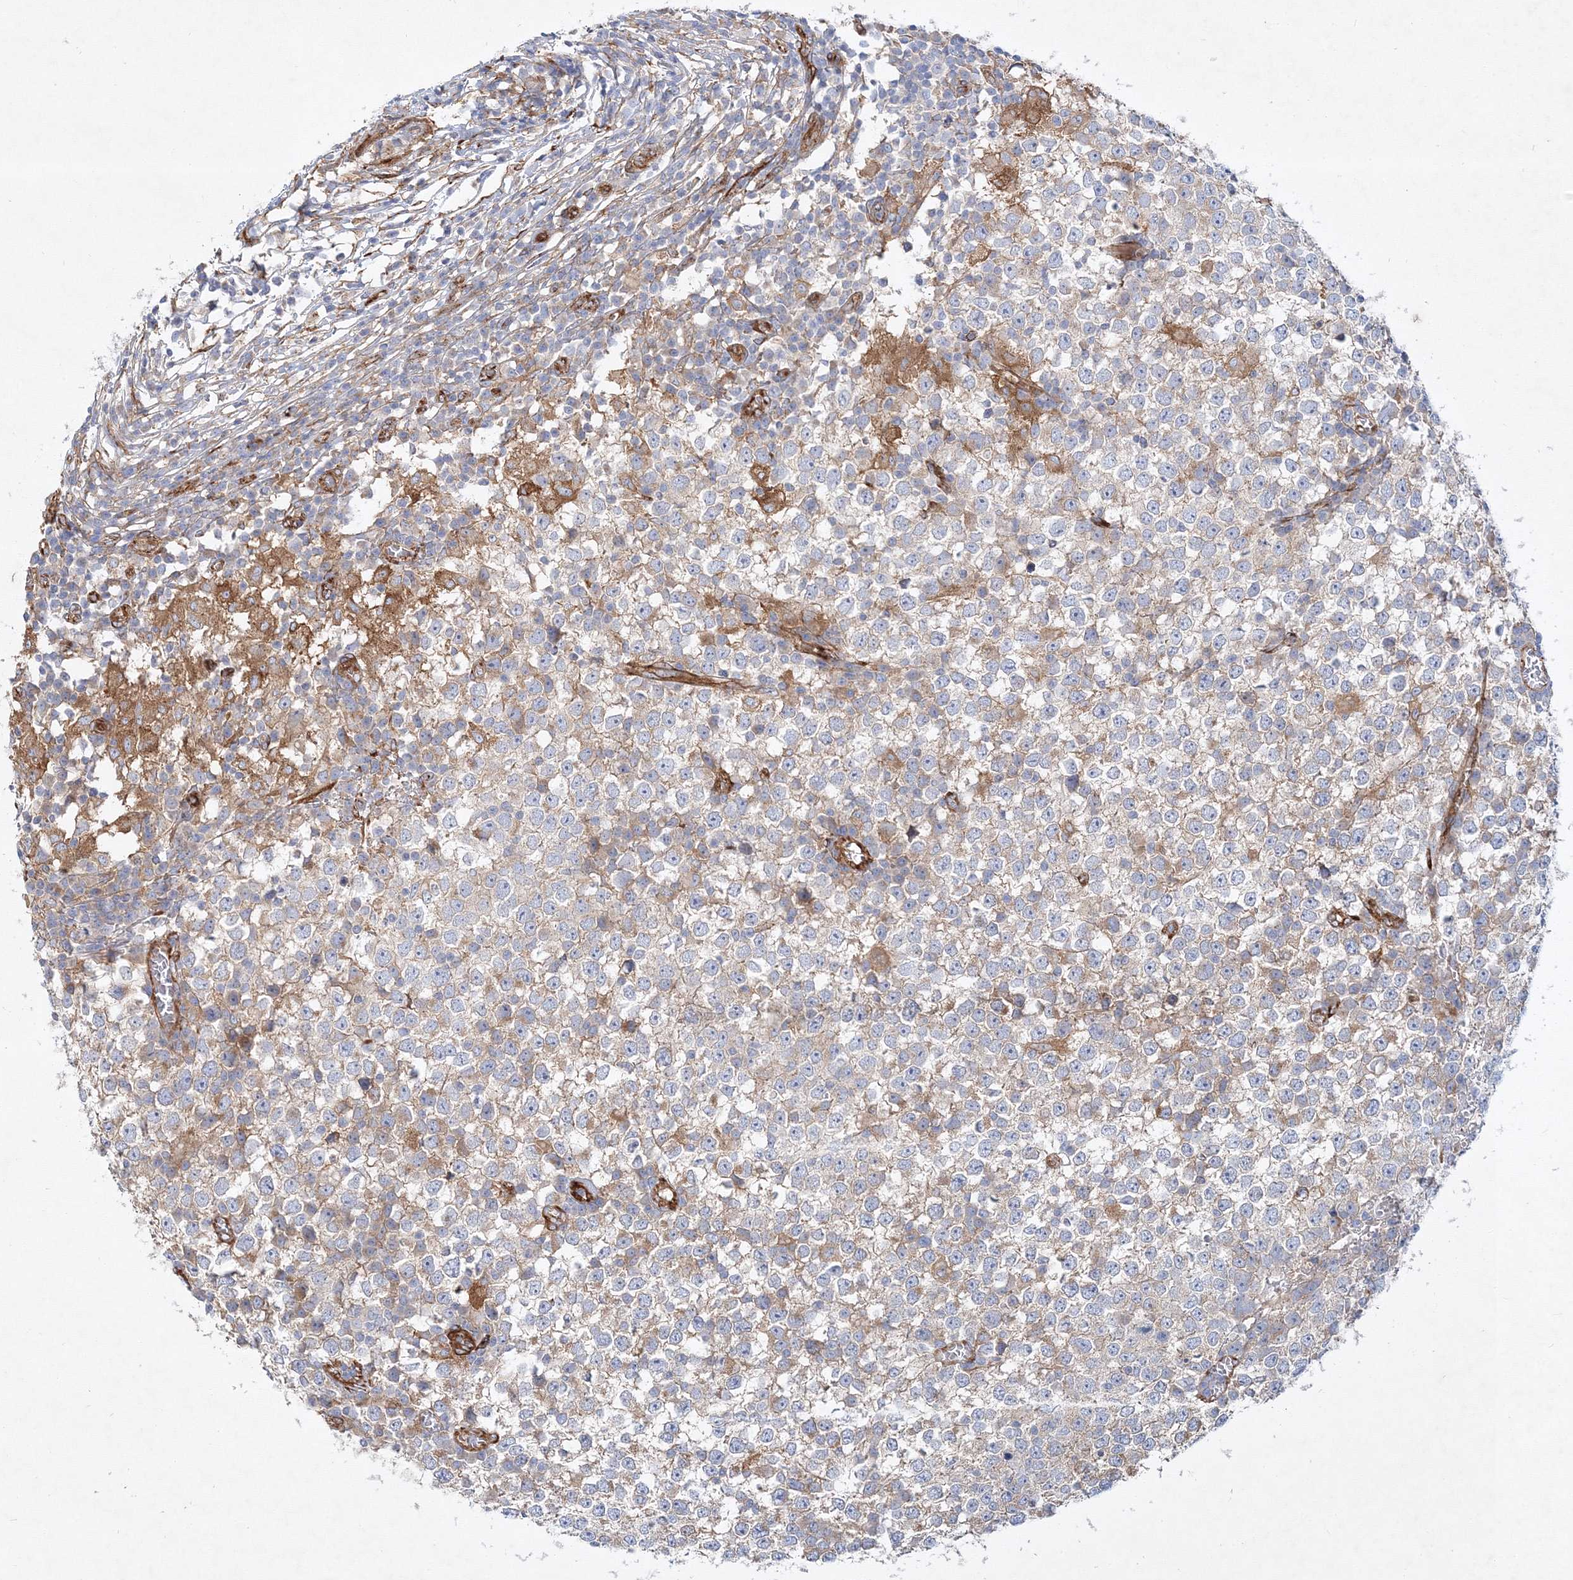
{"staining": {"intensity": "moderate", "quantity": "<25%", "location": "cytoplasmic/membranous"}, "tissue": "testis cancer", "cell_type": "Tumor cells", "image_type": "cancer", "snomed": [{"axis": "morphology", "description": "Seminoma, NOS"}, {"axis": "topography", "description": "Testis"}], "caption": "This is a histology image of immunohistochemistry (IHC) staining of testis cancer, which shows moderate positivity in the cytoplasmic/membranous of tumor cells.", "gene": "ZFYVE16", "patient": {"sex": "male", "age": 65}}